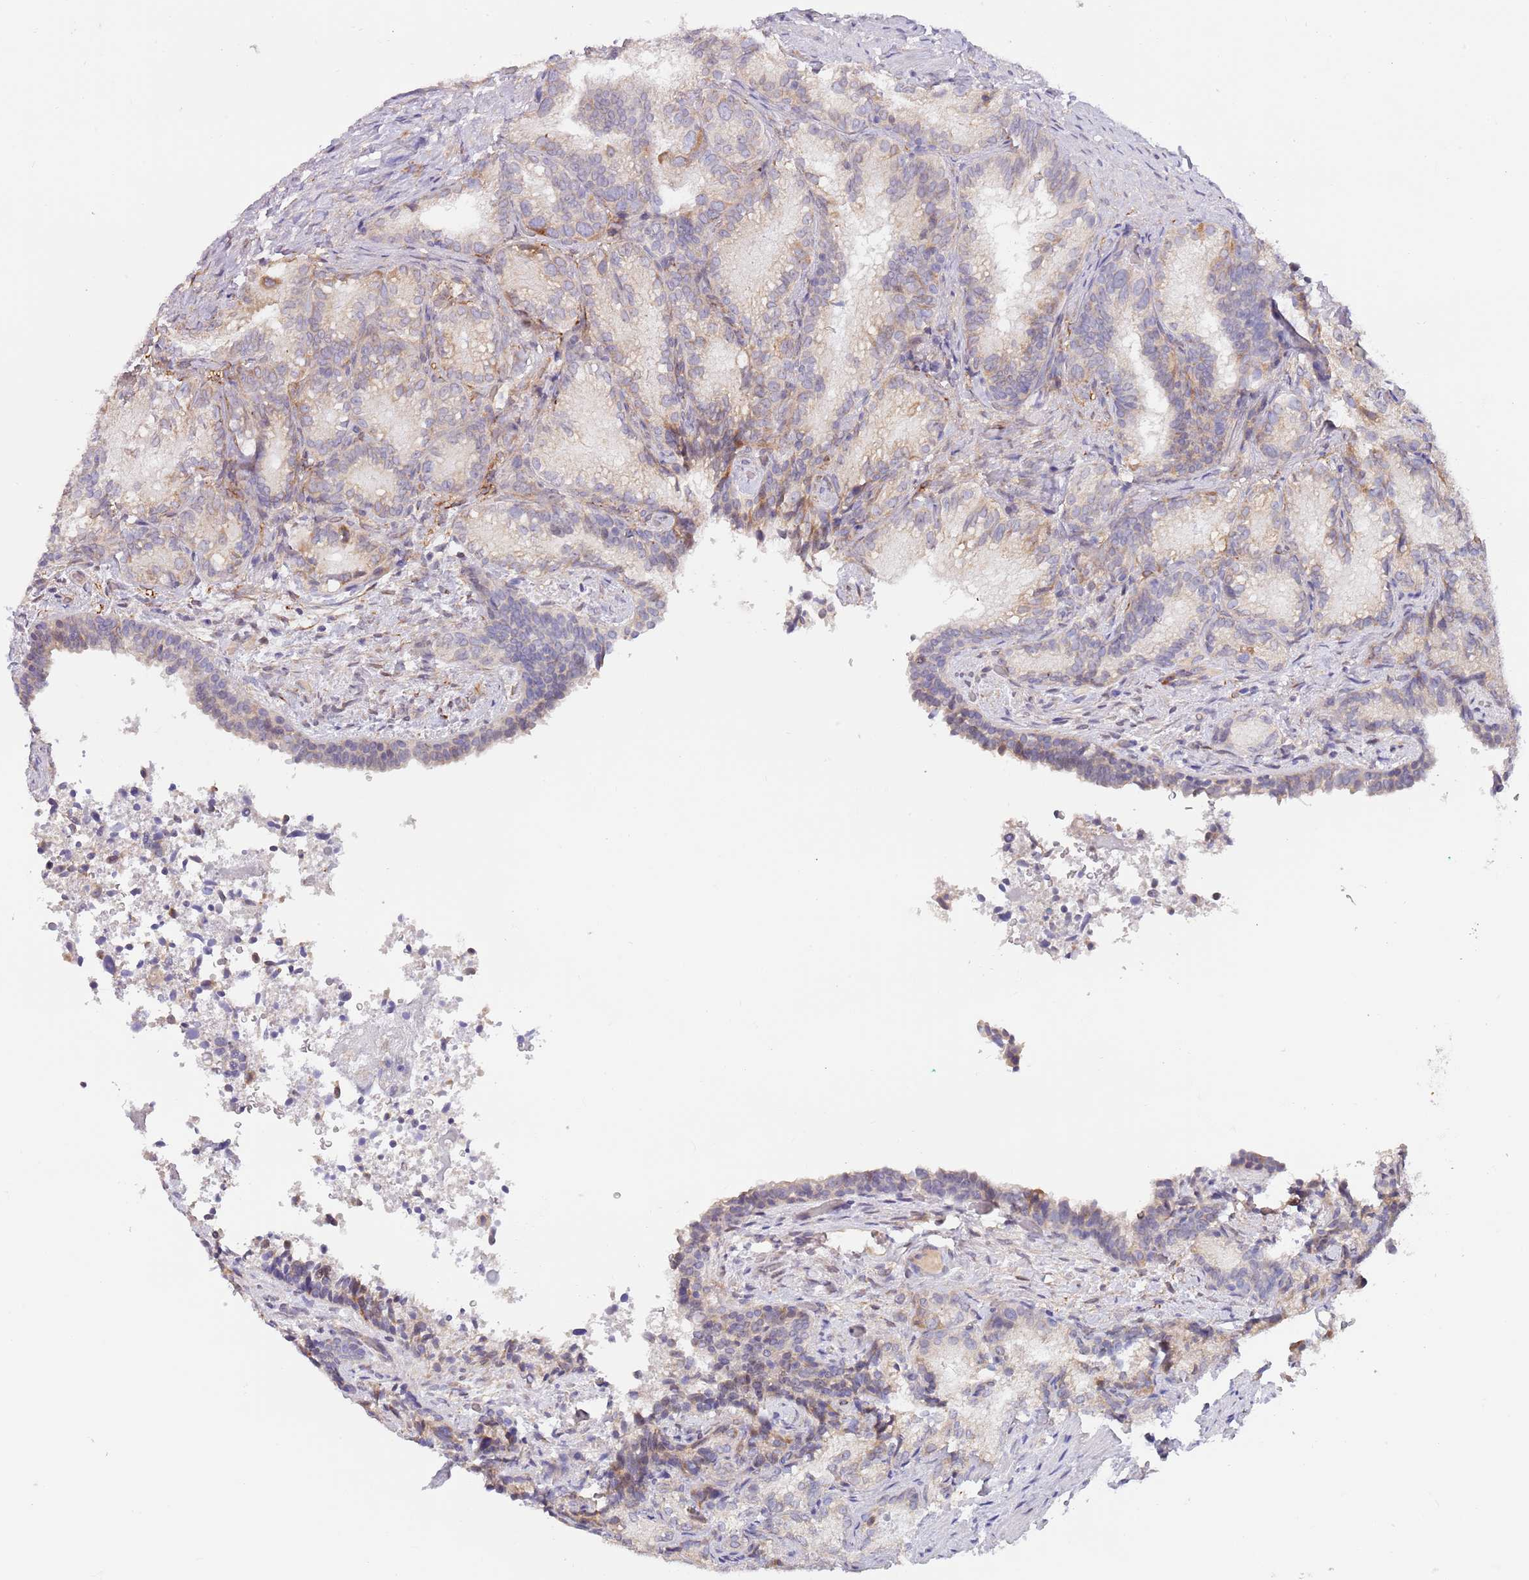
{"staining": {"intensity": "weak", "quantity": "25%-75%", "location": "cytoplasmic/membranous"}, "tissue": "seminal vesicle", "cell_type": "Glandular cells", "image_type": "normal", "snomed": [{"axis": "morphology", "description": "Normal tissue, NOS"}, {"axis": "topography", "description": "Seminal veicle"}], "caption": "This histopathology image shows IHC staining of unremarkable human seminal vesicle, with low weak cytoplasmic/membranous expression in about 25%-75% of glandular cells.", "gene": "AP1S2", "patient": {"sex": "male", "age": 58}}